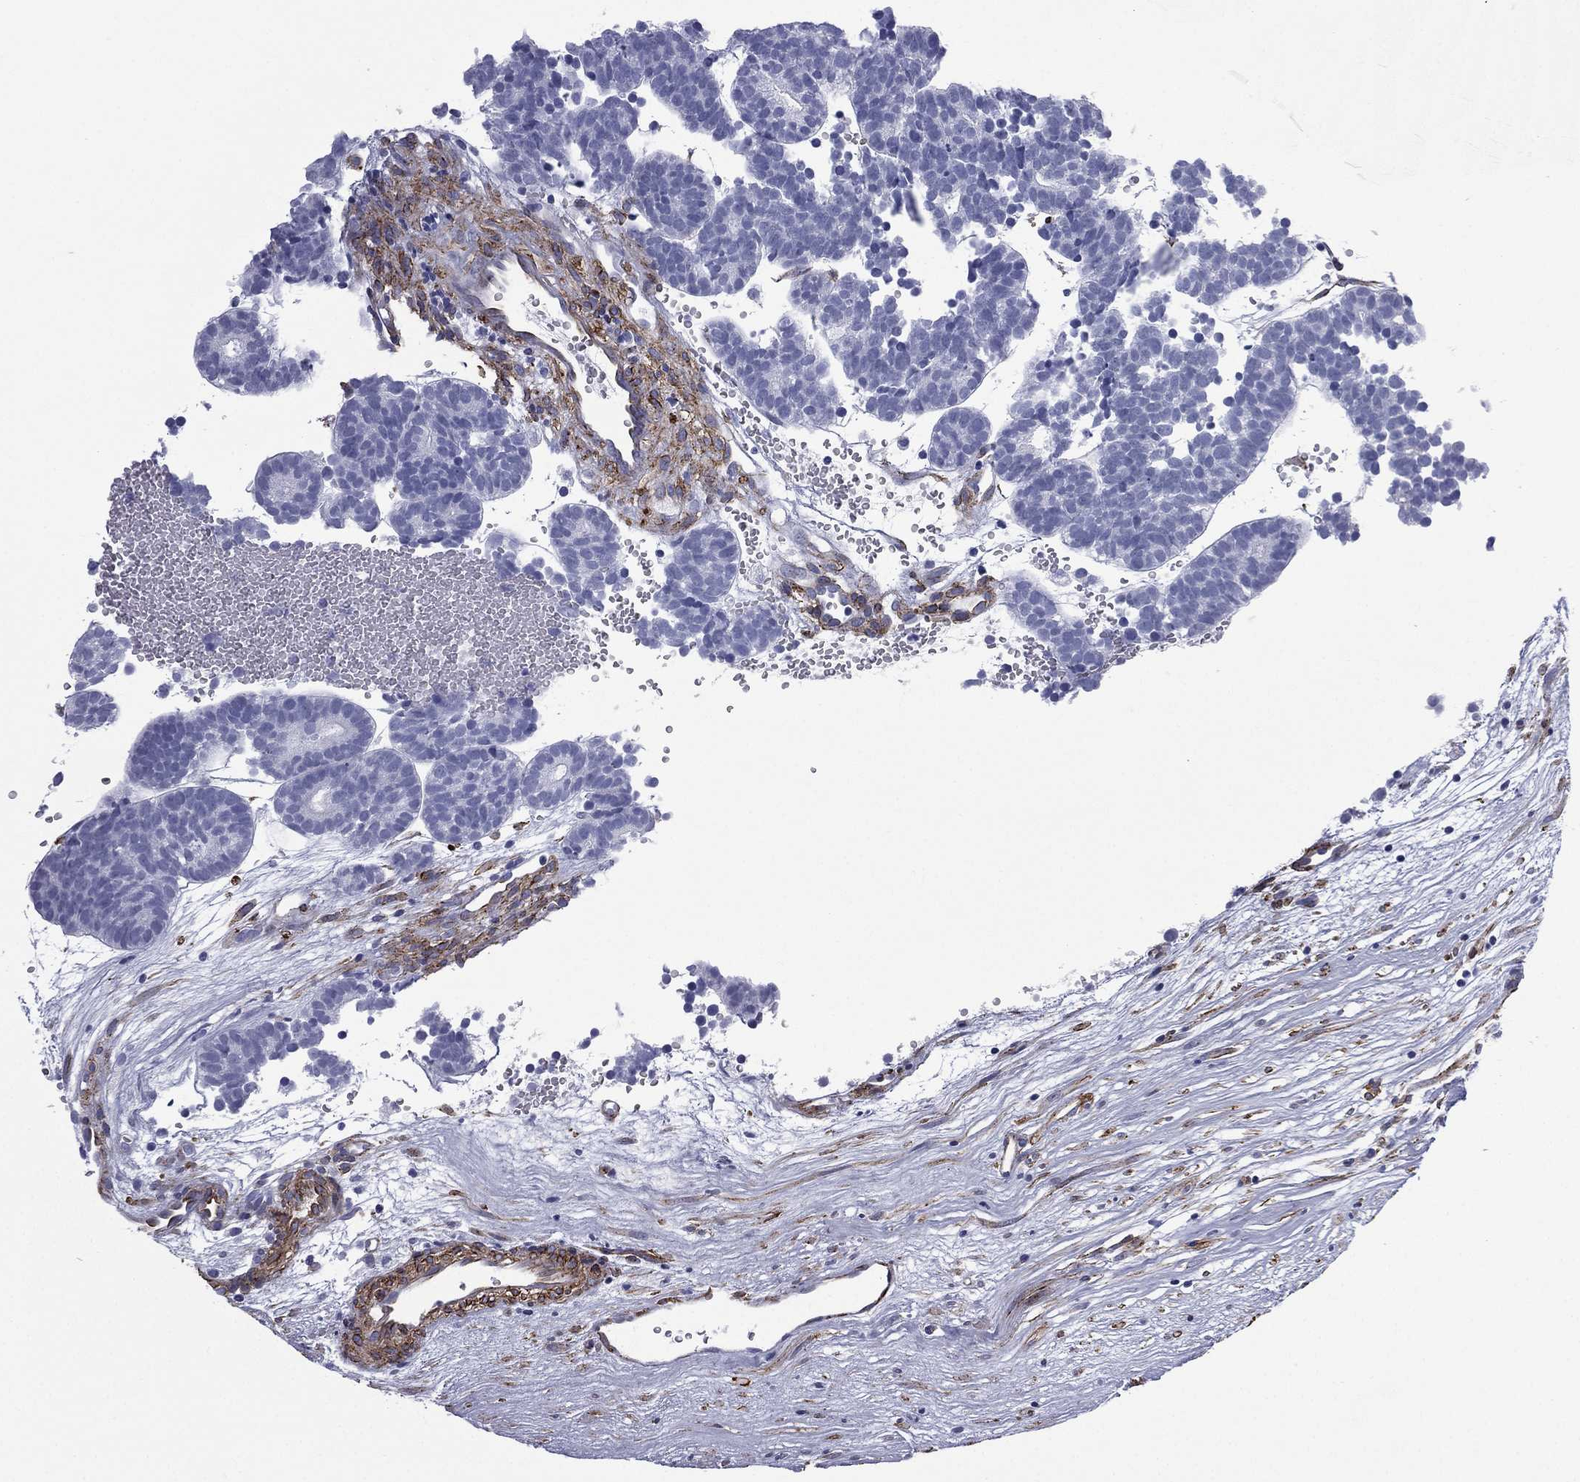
{"staining": {"intensity": "negative", "quantity": "none", "location": "none"}, "tissue": "head and neck cancer", "cell_type": "Tumor cells", "image_type": "cancer", "snomed": [{"axis": "morphology", "description": "Adenocarcinoma, NOS"}, {"axis": "topography", "description": "Head-Neck"}], "caption": "IHC micrograph of human head and neck cancer (adenocarcinoma) stained for a protein (brown), which shows no staining in tumor cells.", "gene": "CAVIN3", "patient": {"sex": "female", "age": 81}}